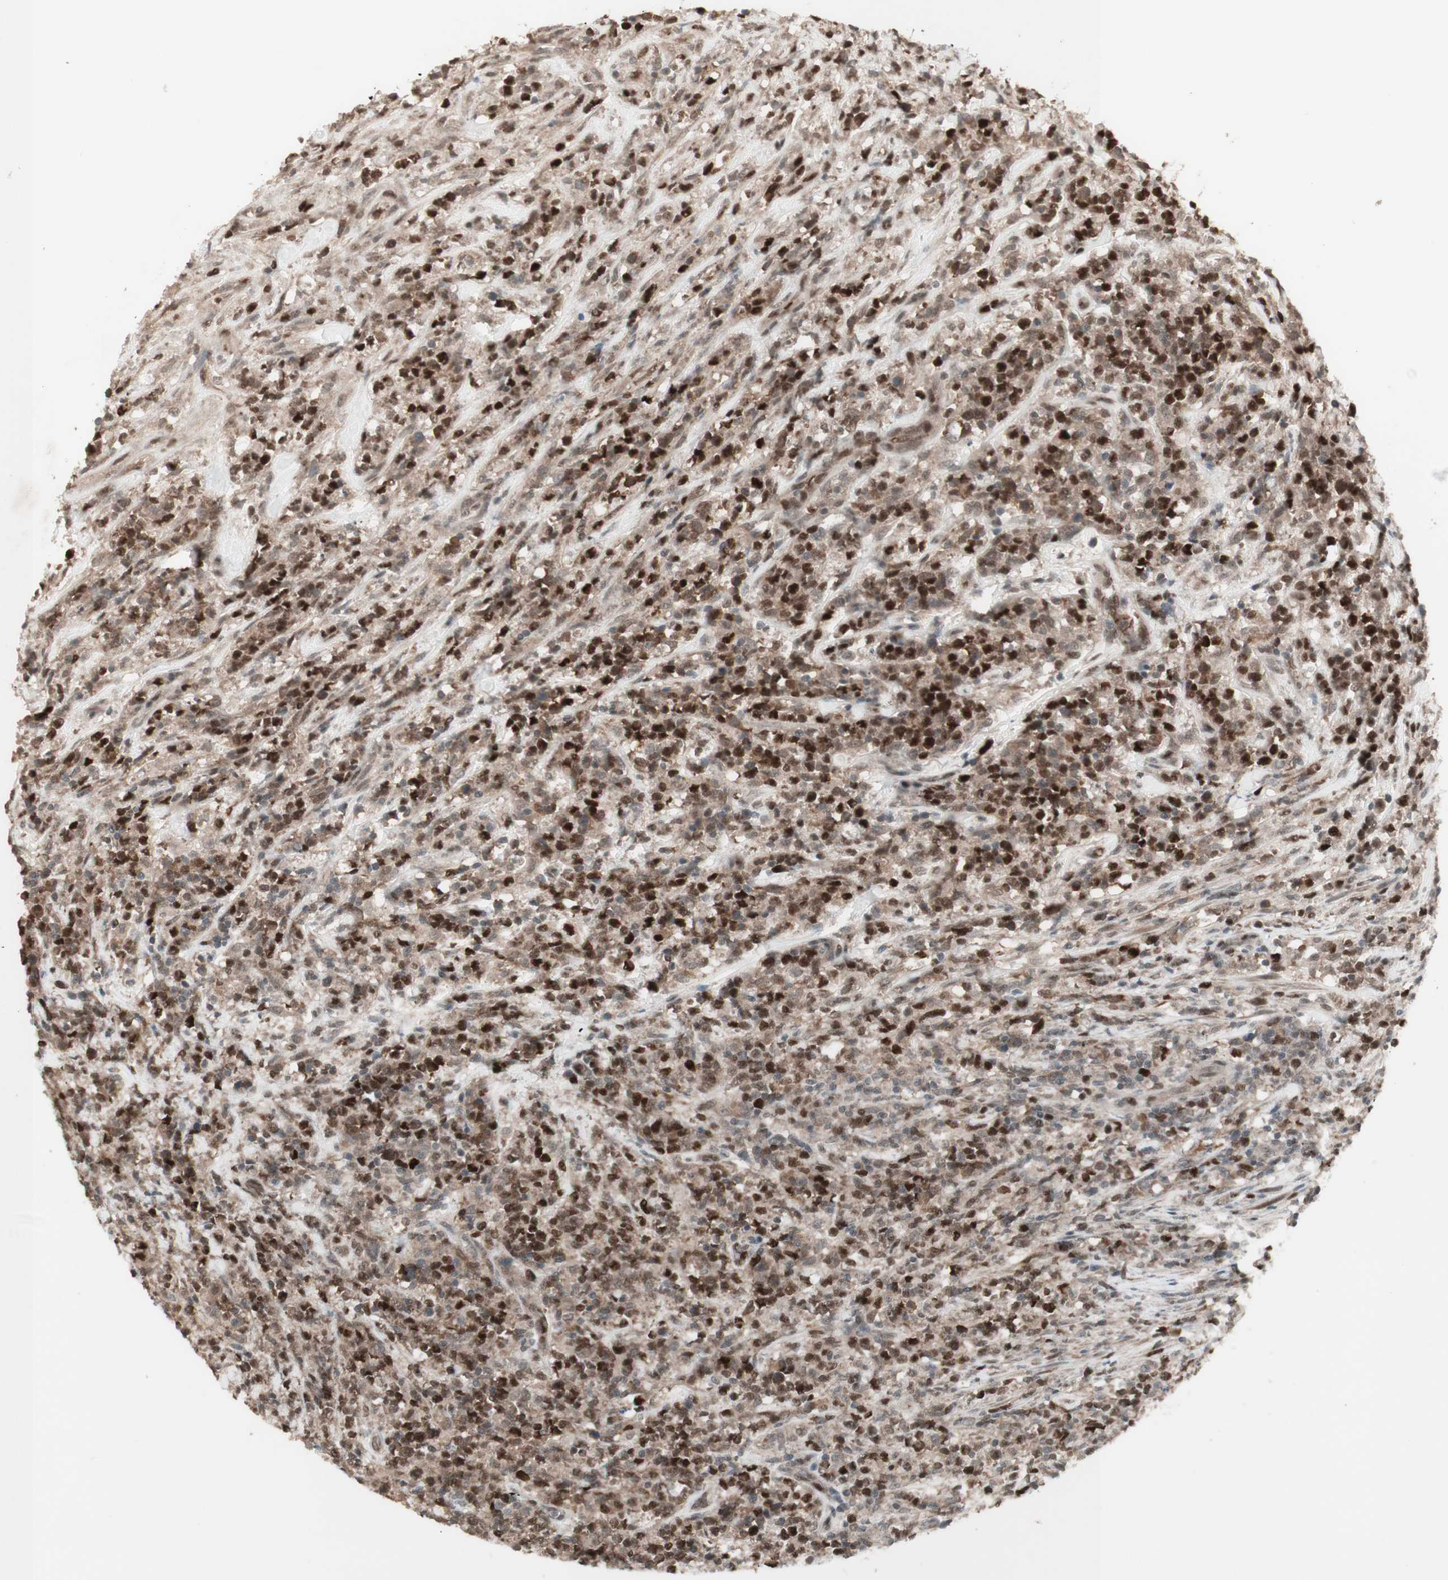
{"staining": {"intensity": "strong", "quantity": ">75%", "location": "cytoplasmic/membranous,nuclear"}, "tissue": "lymphoma", "cell_type": "Tumor cells", "image_type": "cancer", "snomed": [{"axis": "morphology", "description": "Malignant lymphoma, non-Hodgkin's type, High grade"}, {"axis": "topography", "description": "Soft tissue"}], "caption": "A brown stain highlights strong cytoplasmic/membranous and nuclear staining of a protein in human lymphoma tumor cells. Using DAB (3,3'-diaminobenzidine) (brown) and hematoxylin (blue) stains, captured at high magnification using brightfield microscopy.", "gene": "MSH6", "patient": {"sex": "male", "age": 18}}